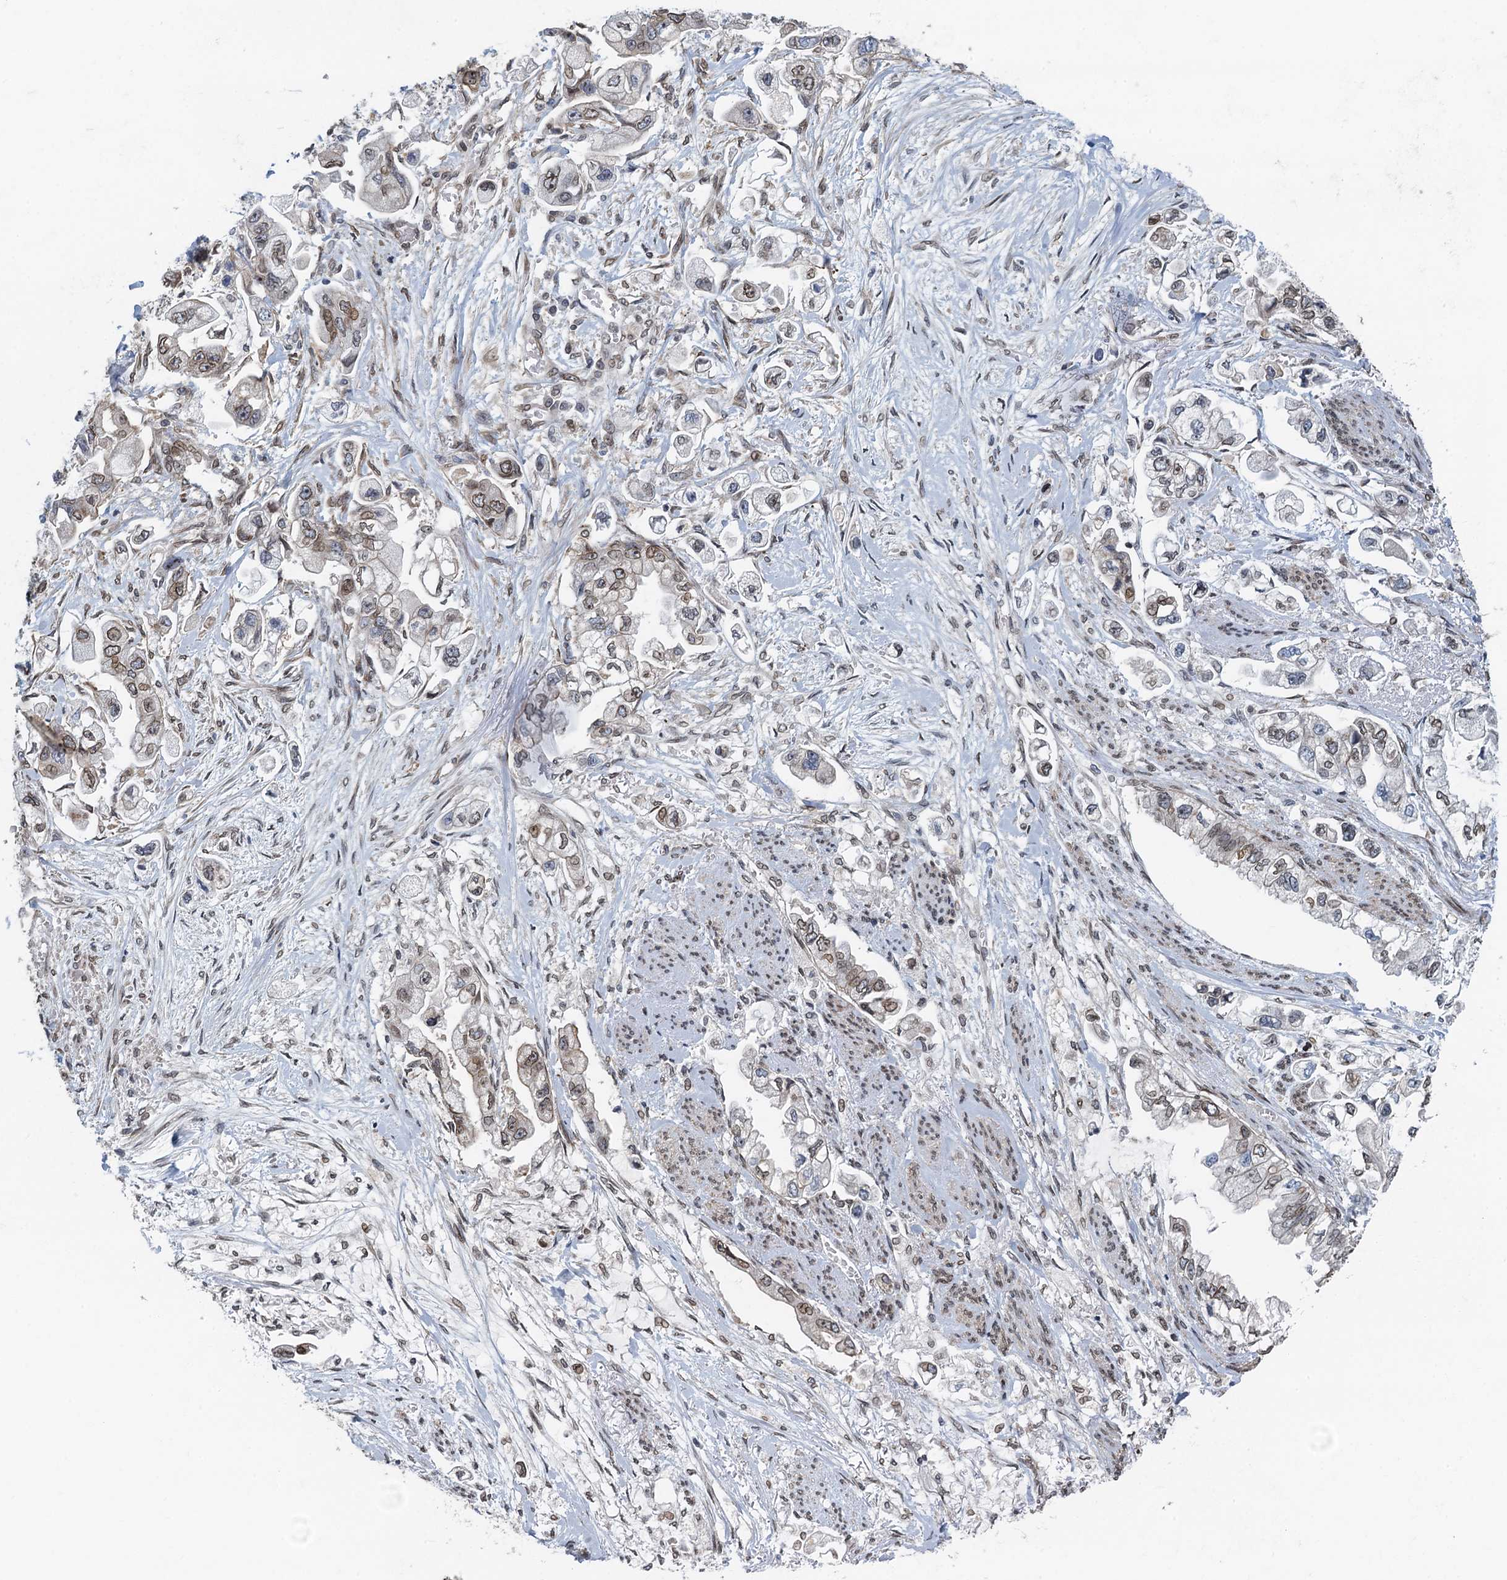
{"staining": {"intensity": "weak", "quantity": ">75%", "location": "cytoplasmic/membranous,nuclear"}, "tissue": "stomach cancer", "cell_type": "Tumor cells", "image_type": "cancer", "snomed": [{"axis": "morphology", "description": "Adenocarcinoma, NOS"}, {"axis": "topography", "description": "Stomach"}], "caption": "Weak cytoplasmic/membranous and nuclear staining is present in approximately >75% of tumor cells in stomach adenocarcinoma.", "gene": "CCDC34", "patient": {"sex": "male", "age": 62}}